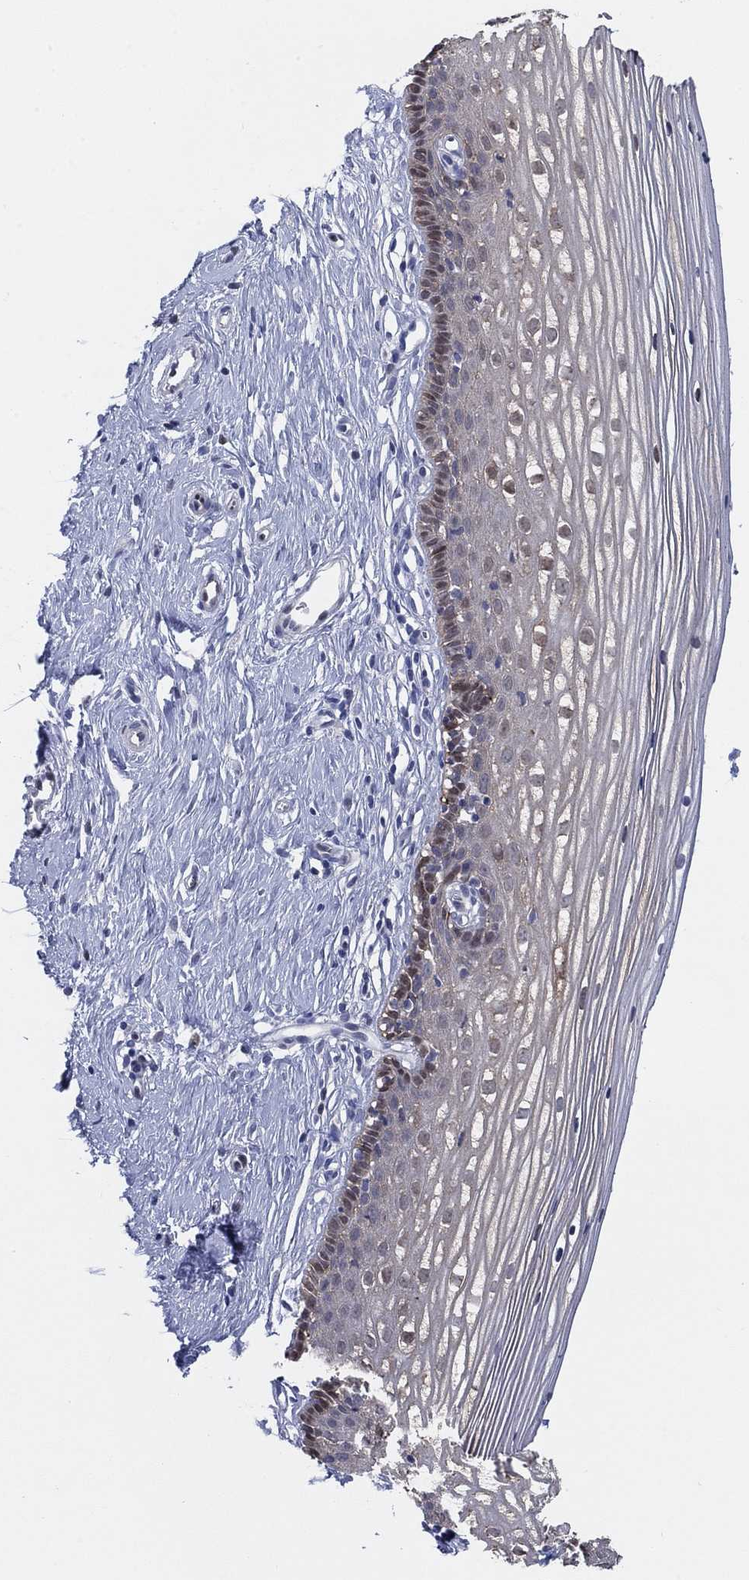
{"staining": {"intensity": "negative", "quantity": "none", "location": "none"}, "tissue": "cervix", "cell_type": "Glandular cells", "image_type": "normal", "snomed": [{"axis": "morphology", "description": "Normal tissue, NOS"}, {"axis": "topography", "description": "Cervix"}], "caption": "Immunohistochemical staining of normal cervix reveals no significant positivity in glandular cells. (DAB IHC with hematoxylin counter stain).", "gene": "MYO3A", "patient": {"sex": "female", "age": 40}}